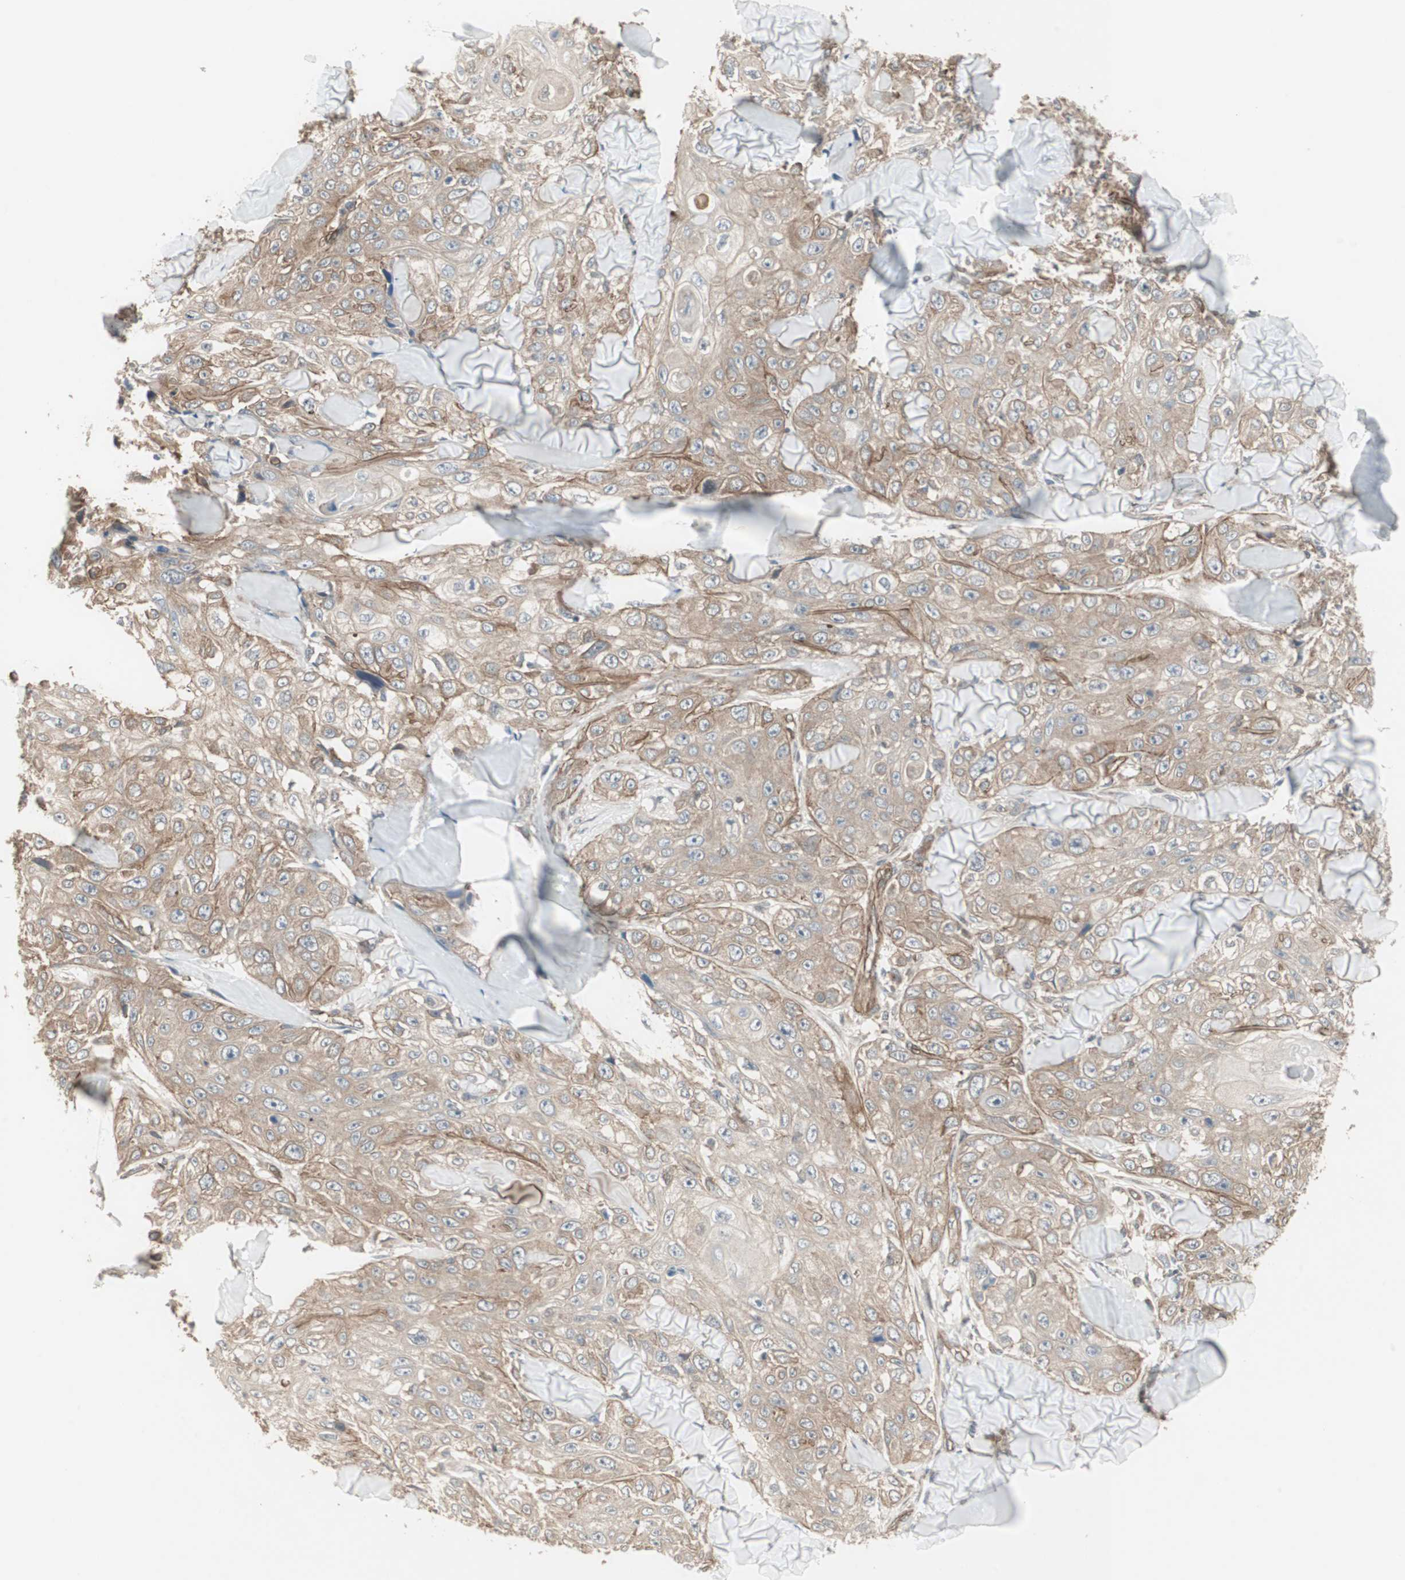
{"staining": {"intensity": "moderate", "quantity": ">75%", "location": "cytoplasmic/membranous"}, "tissue": "skin cancer", "cell_type": "Tumor cells", "image_type": "cancer", "snomed": [{"axis": "morphology", "description": "Squamous cell carcinoma, NOS"}, {"axis": "topography", "description": "Skin"}], "caption": "About >75% of tumor cells in skin squamous cell carcinoma exhibit moderate cytoplasmic/membranous protein positivity as visualized by brown immunohistochemical staining.", "gene": "PFDN1", "patient": {"sex": "male", "age": 86}}